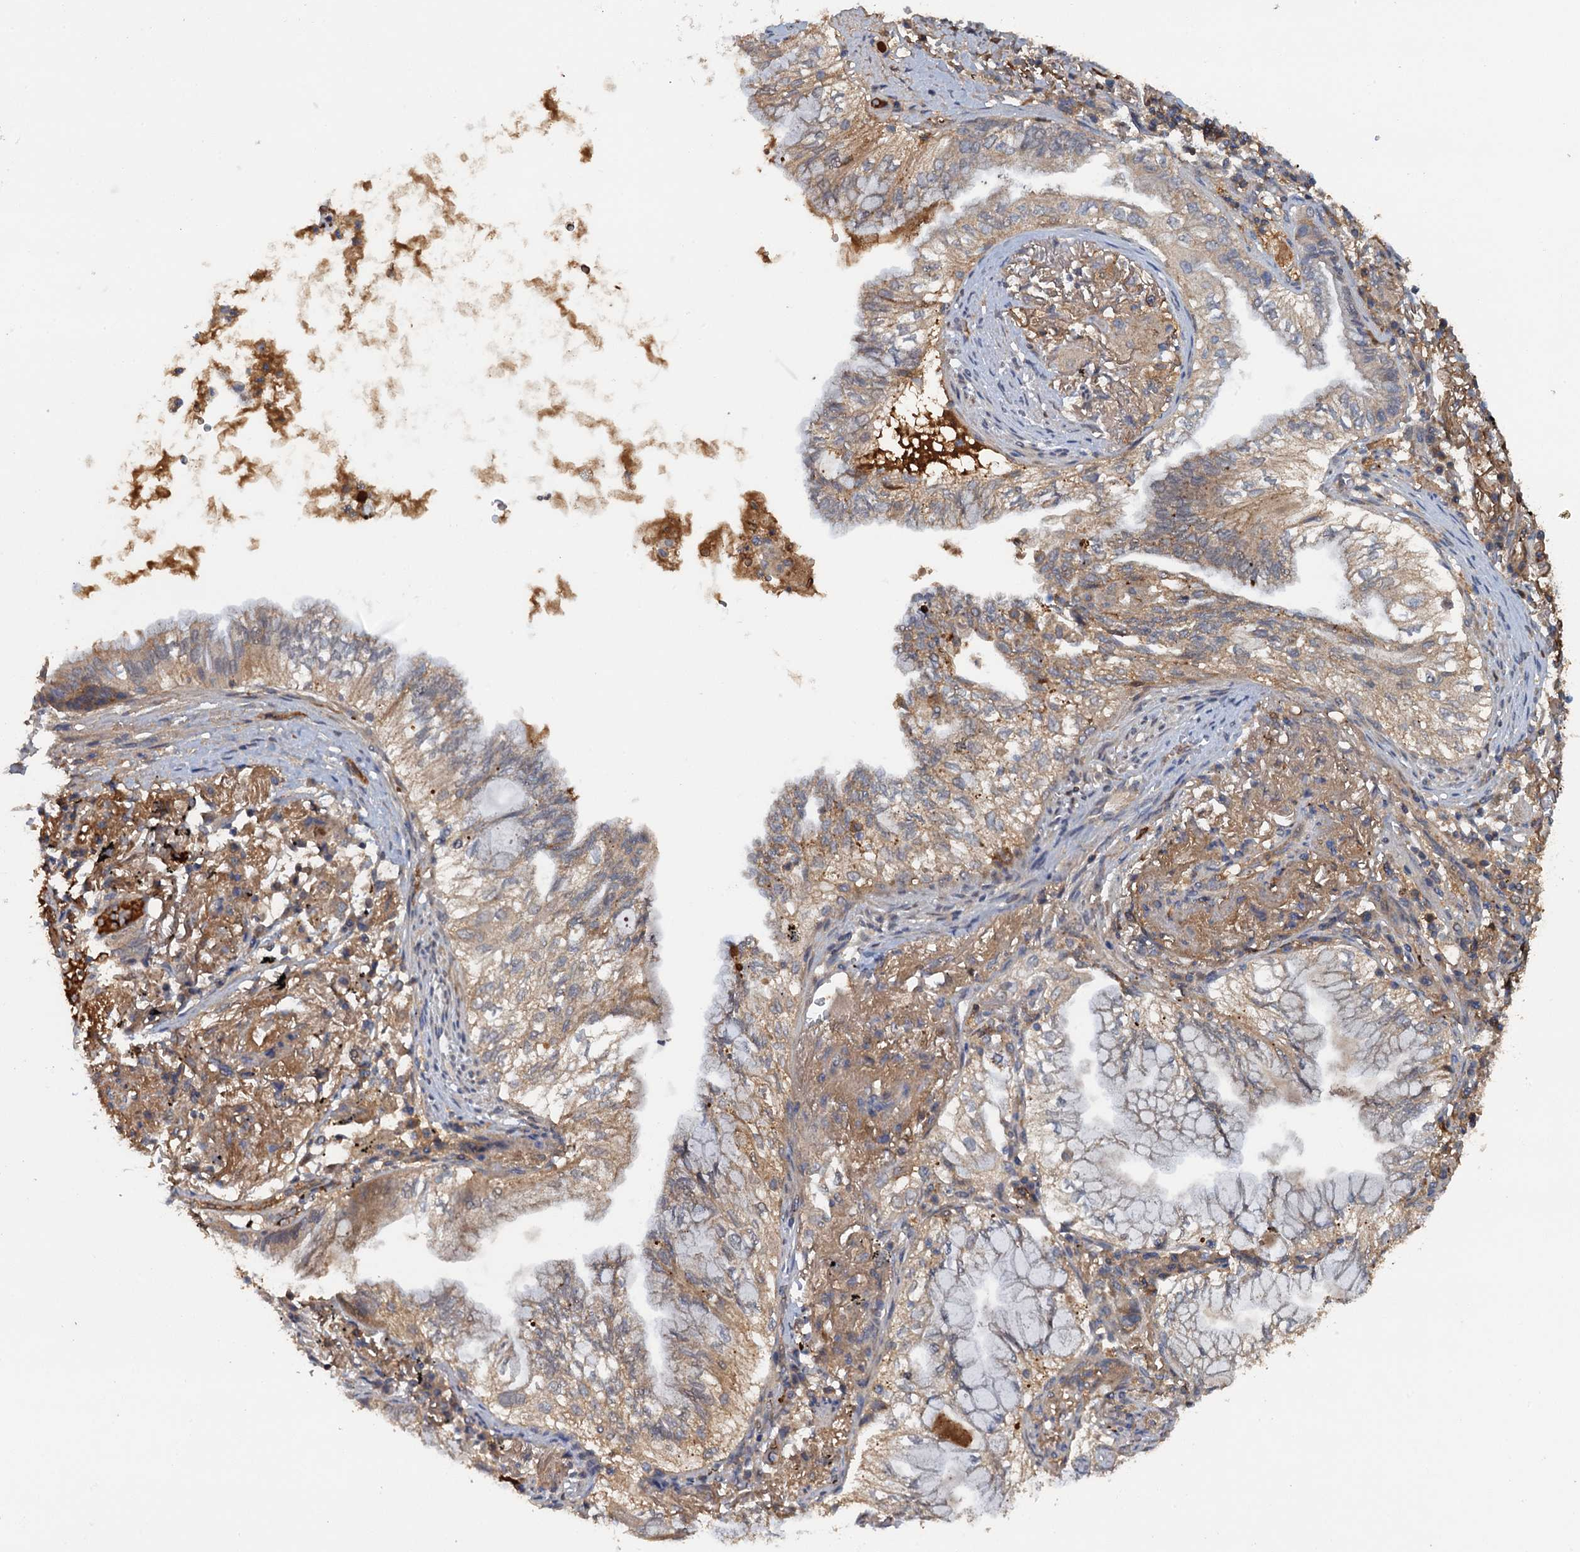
{"staining": {"intensity": "weak", "quantity": ">75%", "location": "cytoplasmic/membranous"}, "tissue": "lung cancer", "cell_type": "Tumor cells", "image_type": "cancer", "snomed": [{"axis": "morphology", "description": "Adenocarcinoma, NOS"}, {"axis": "topography", "description": "Lung"}], "caption": "Tumor cells exhibit weak cytoplasmic/membranous expression in about >75% of cells in lung cancer (adenocarcinoma).", "gene": "HAPLN3", "patient": {"sex": "female", "age": 70}}